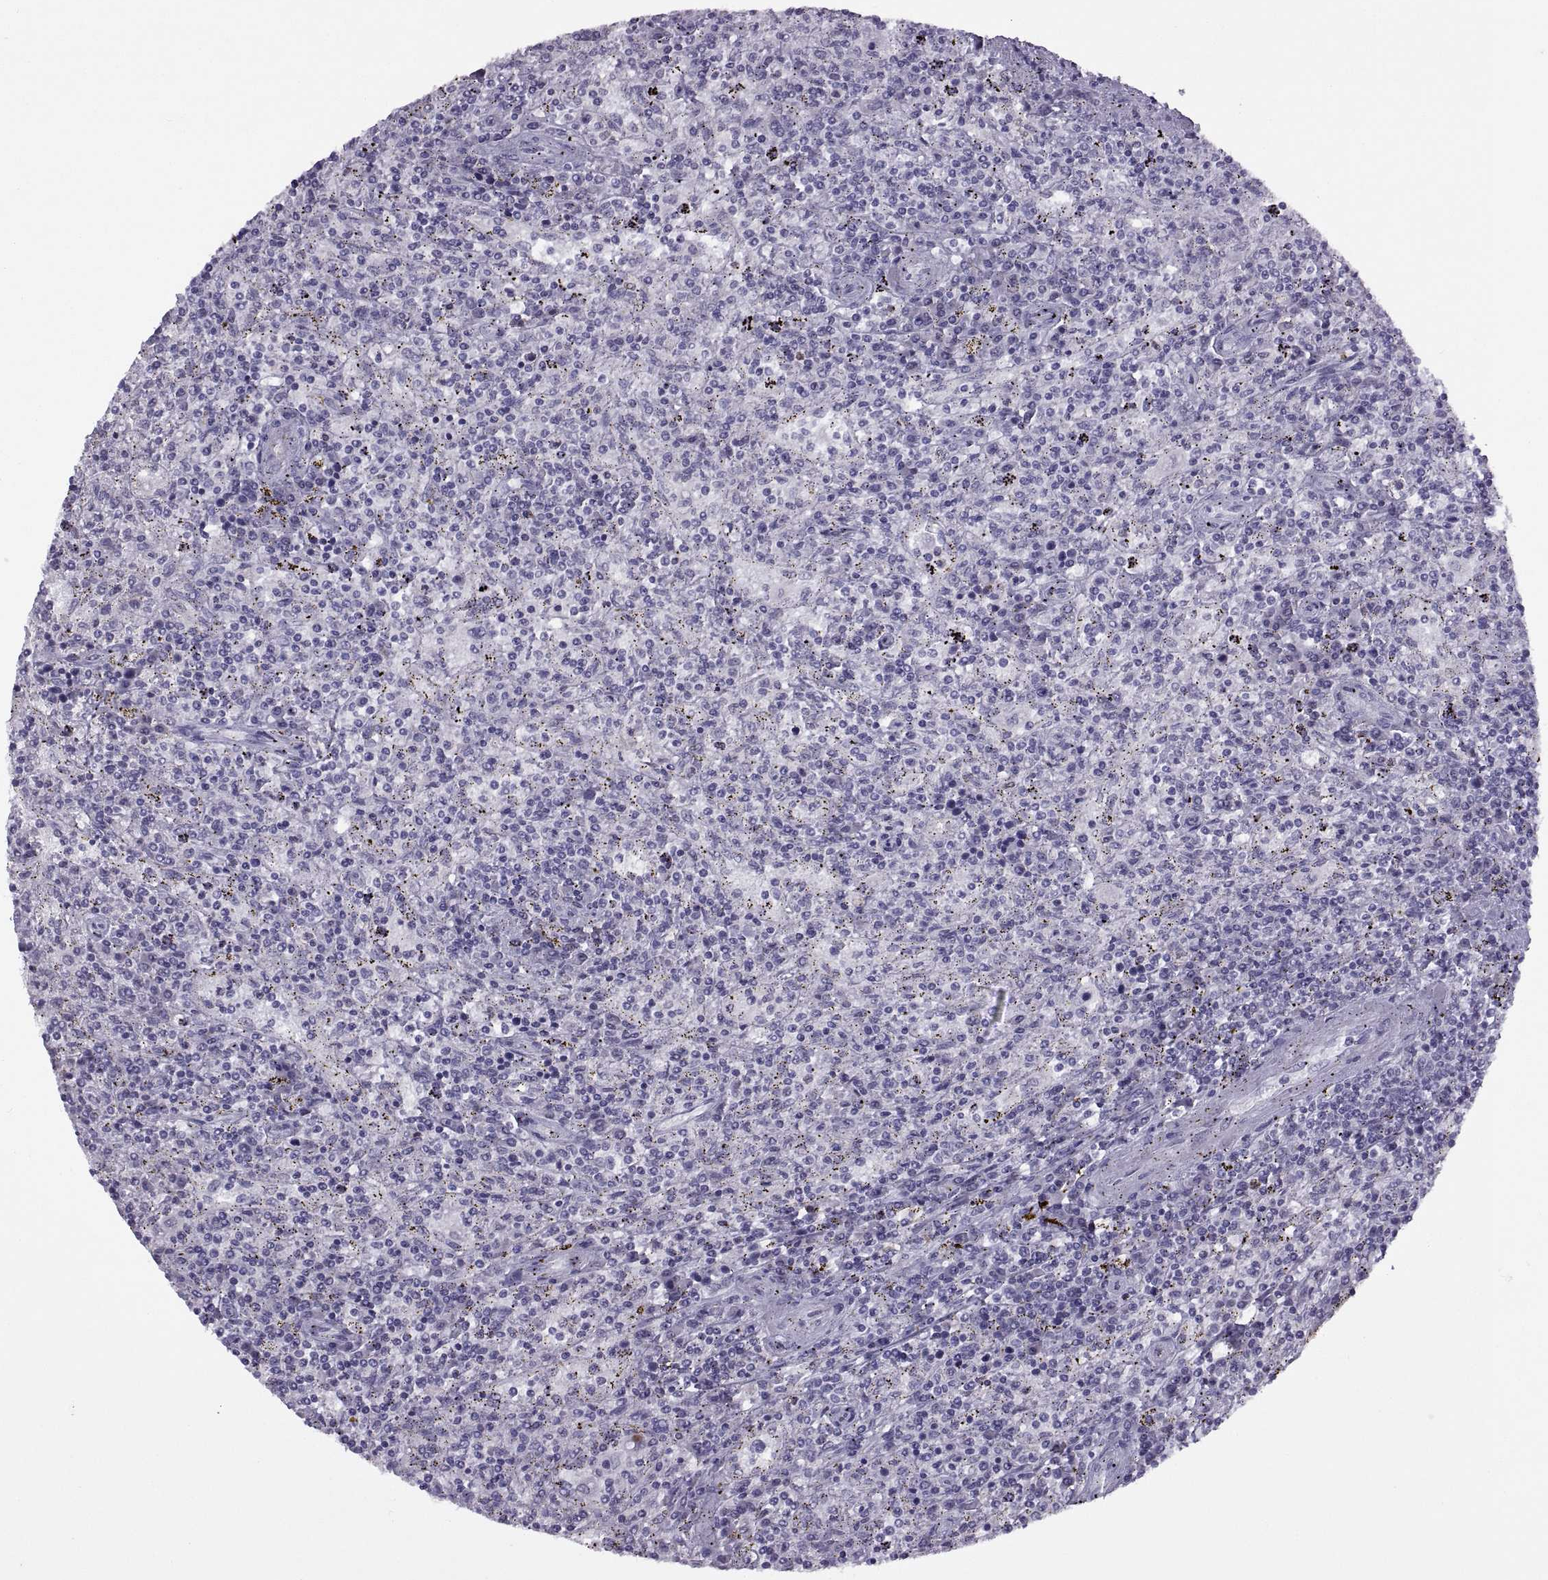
{"staining": {"intensity": "negative", "quantity": "none", "location": "none"}, "tissue": "lymphoma", "cell_type": "Tumor cells", "image_type": "cancer", "snomed": [{"axis": "morphology", "description": "Malignant lymphoma, non-Hodgkin's type, Low grade"}, {"axis": "topography", "description": "Spleen"}], "caption": "Tumor cells are negative for brown protein staining in malignant lymphoma, non-Hodgkin's type (low-grade).", "gene": "ASIC2", "patient": {"sex": "male", "age": 62}}